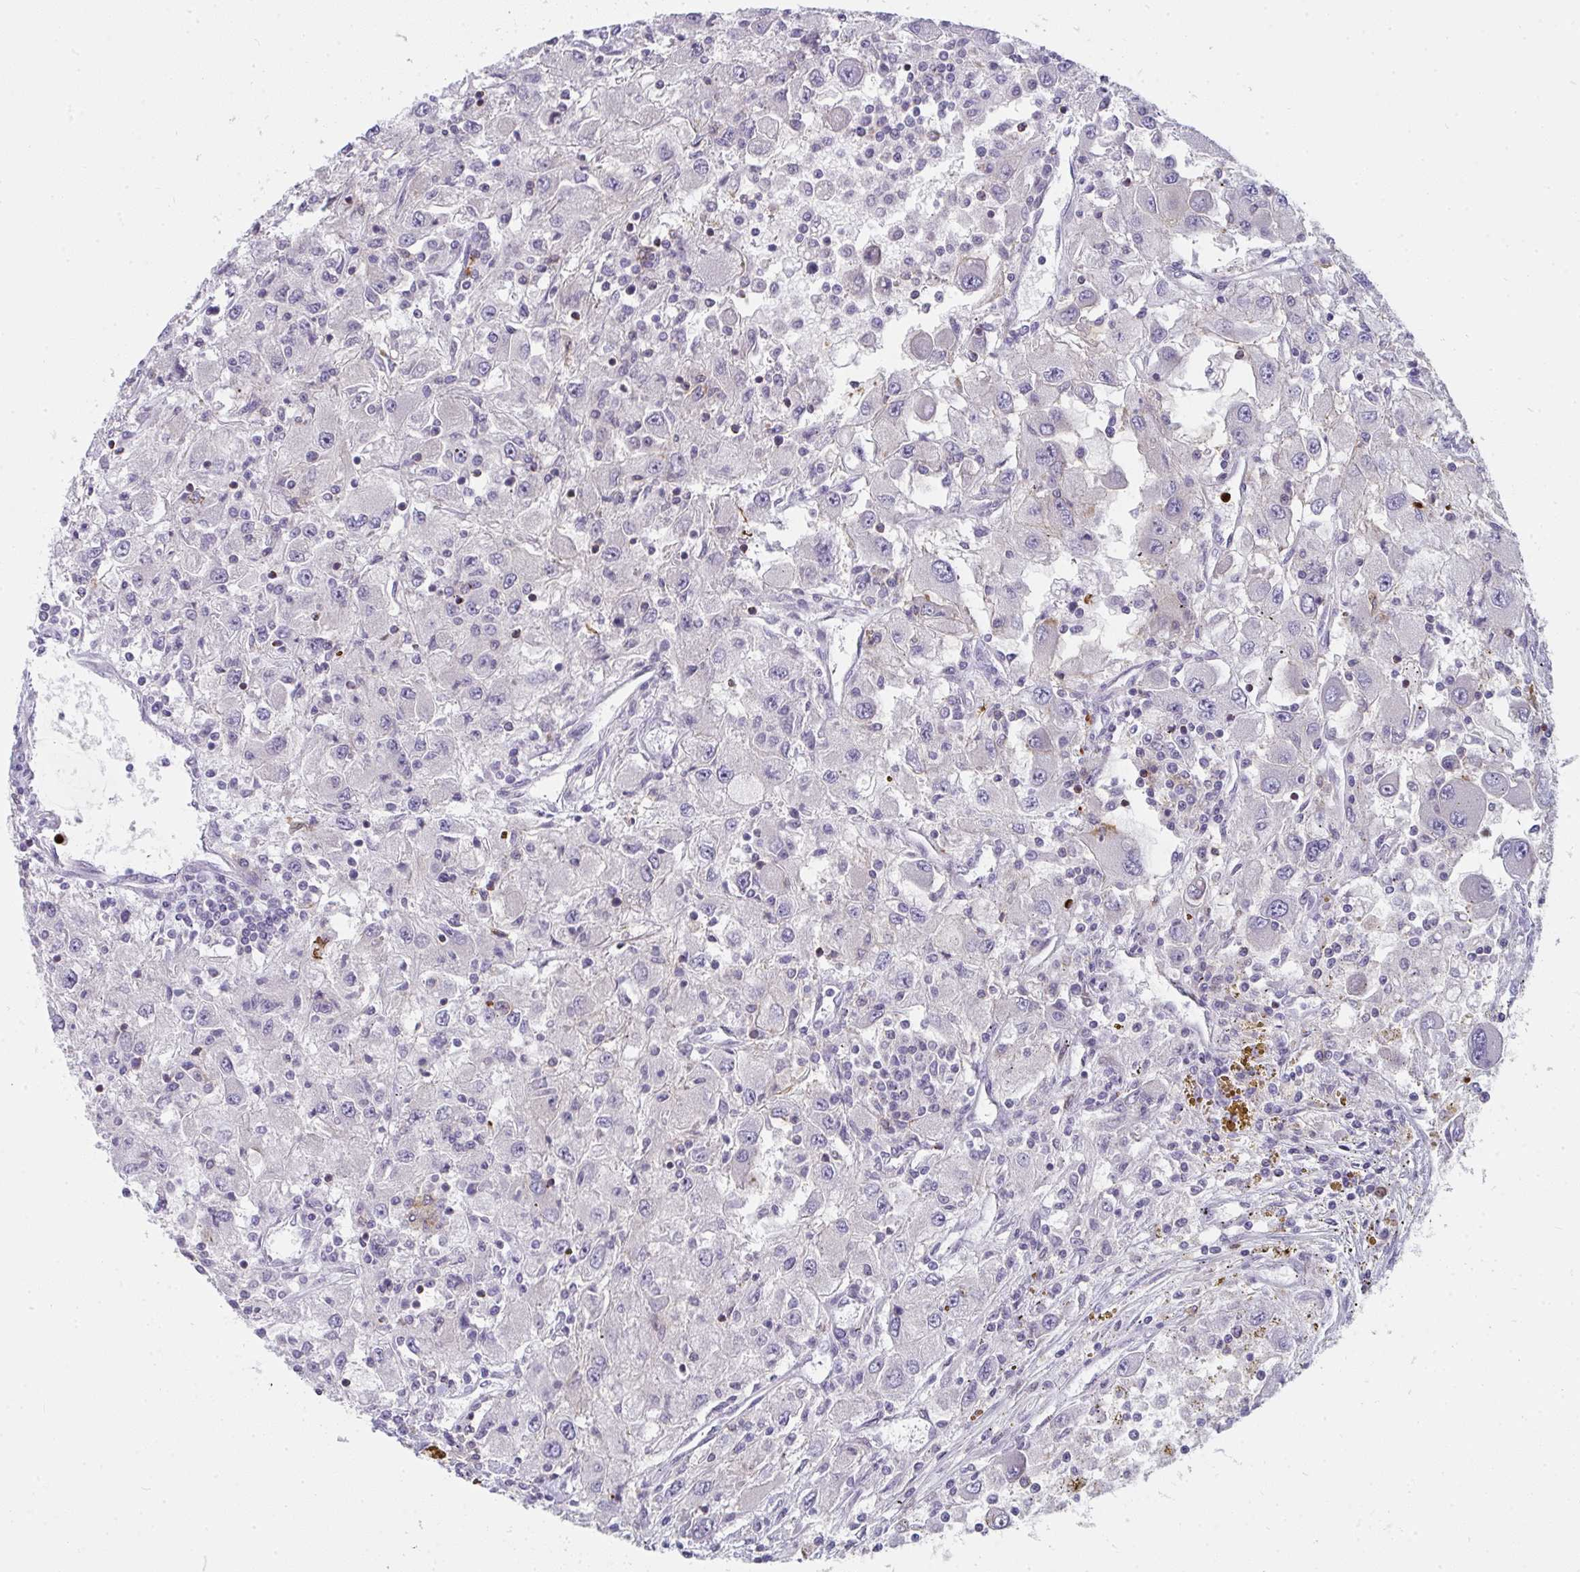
{"staining": {"intensity": "negative", "quantity": "none", "location": "none"}, "tissue": "renal cancer", "cell_type": "Tumor cells", "image_type": "cancer", "snomed": [{"axis": "morphology", "description": "Adenocarcinoma, NOS"}, {"axis": "topography", "description": "Kidney"}], "caption": "Tumor cells show no significant staining in renal adenocarcinoma.", "gene": "CSF3R", "patient": {"sex": "female", "age": 67}}